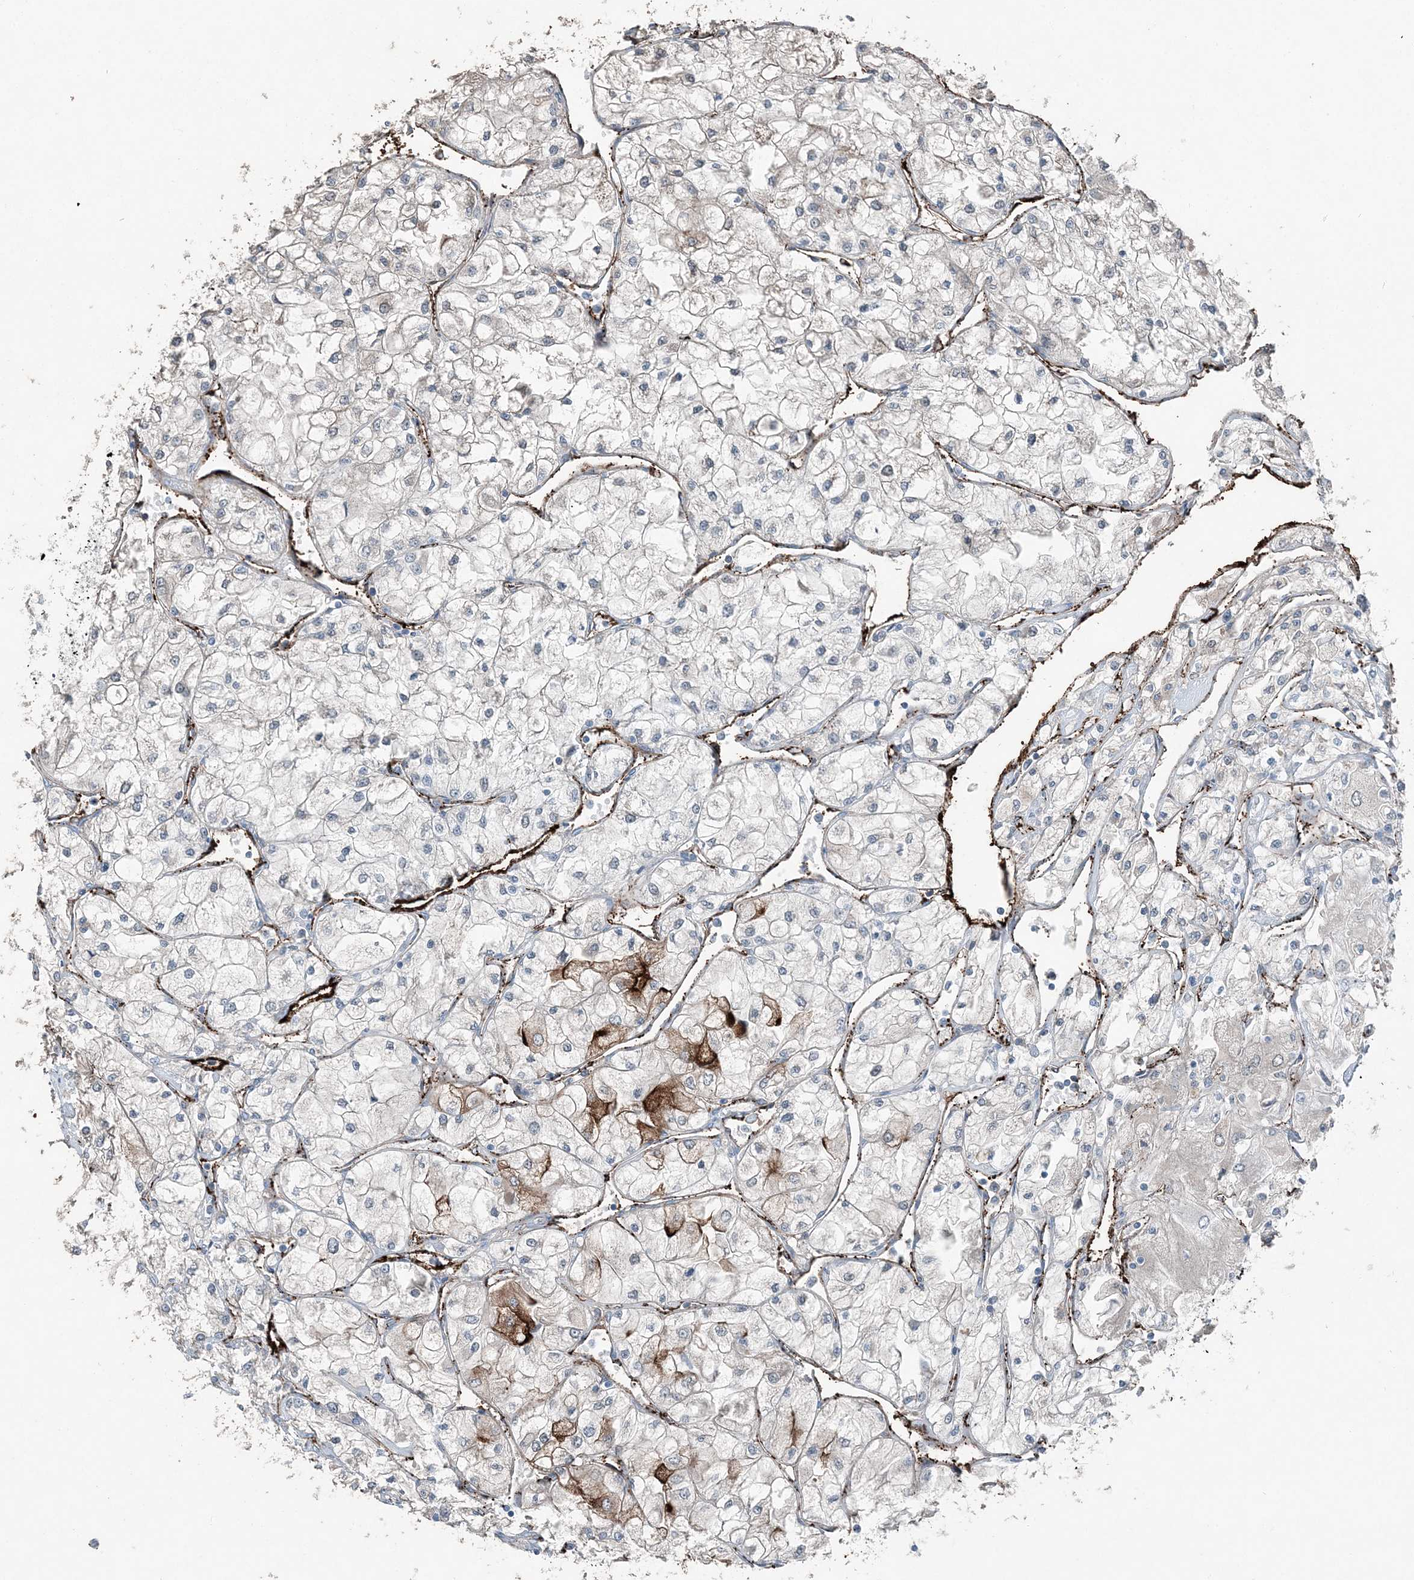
{"staining": {"intensity": "moderate", "quantity": "<25%", "location": "cytoplasmic/membranous"}, "tissue": "renal cancer", "cell_type": "Tumor cells", "image_type": "cancer", "snomed": [{"axis": "morphology", "description": "Adenocarcinoma, NOS"}, {"axis": "topography", "description": "Kidney"}], "caption": "Renal cancer was stained to show a protein in brown. There is low levels of moderate cytoplasmic/membranous positivity in about <25% of tumor cells.", "gene": "ELOVL7", "patient": {"sex": "male", "age": 80}}